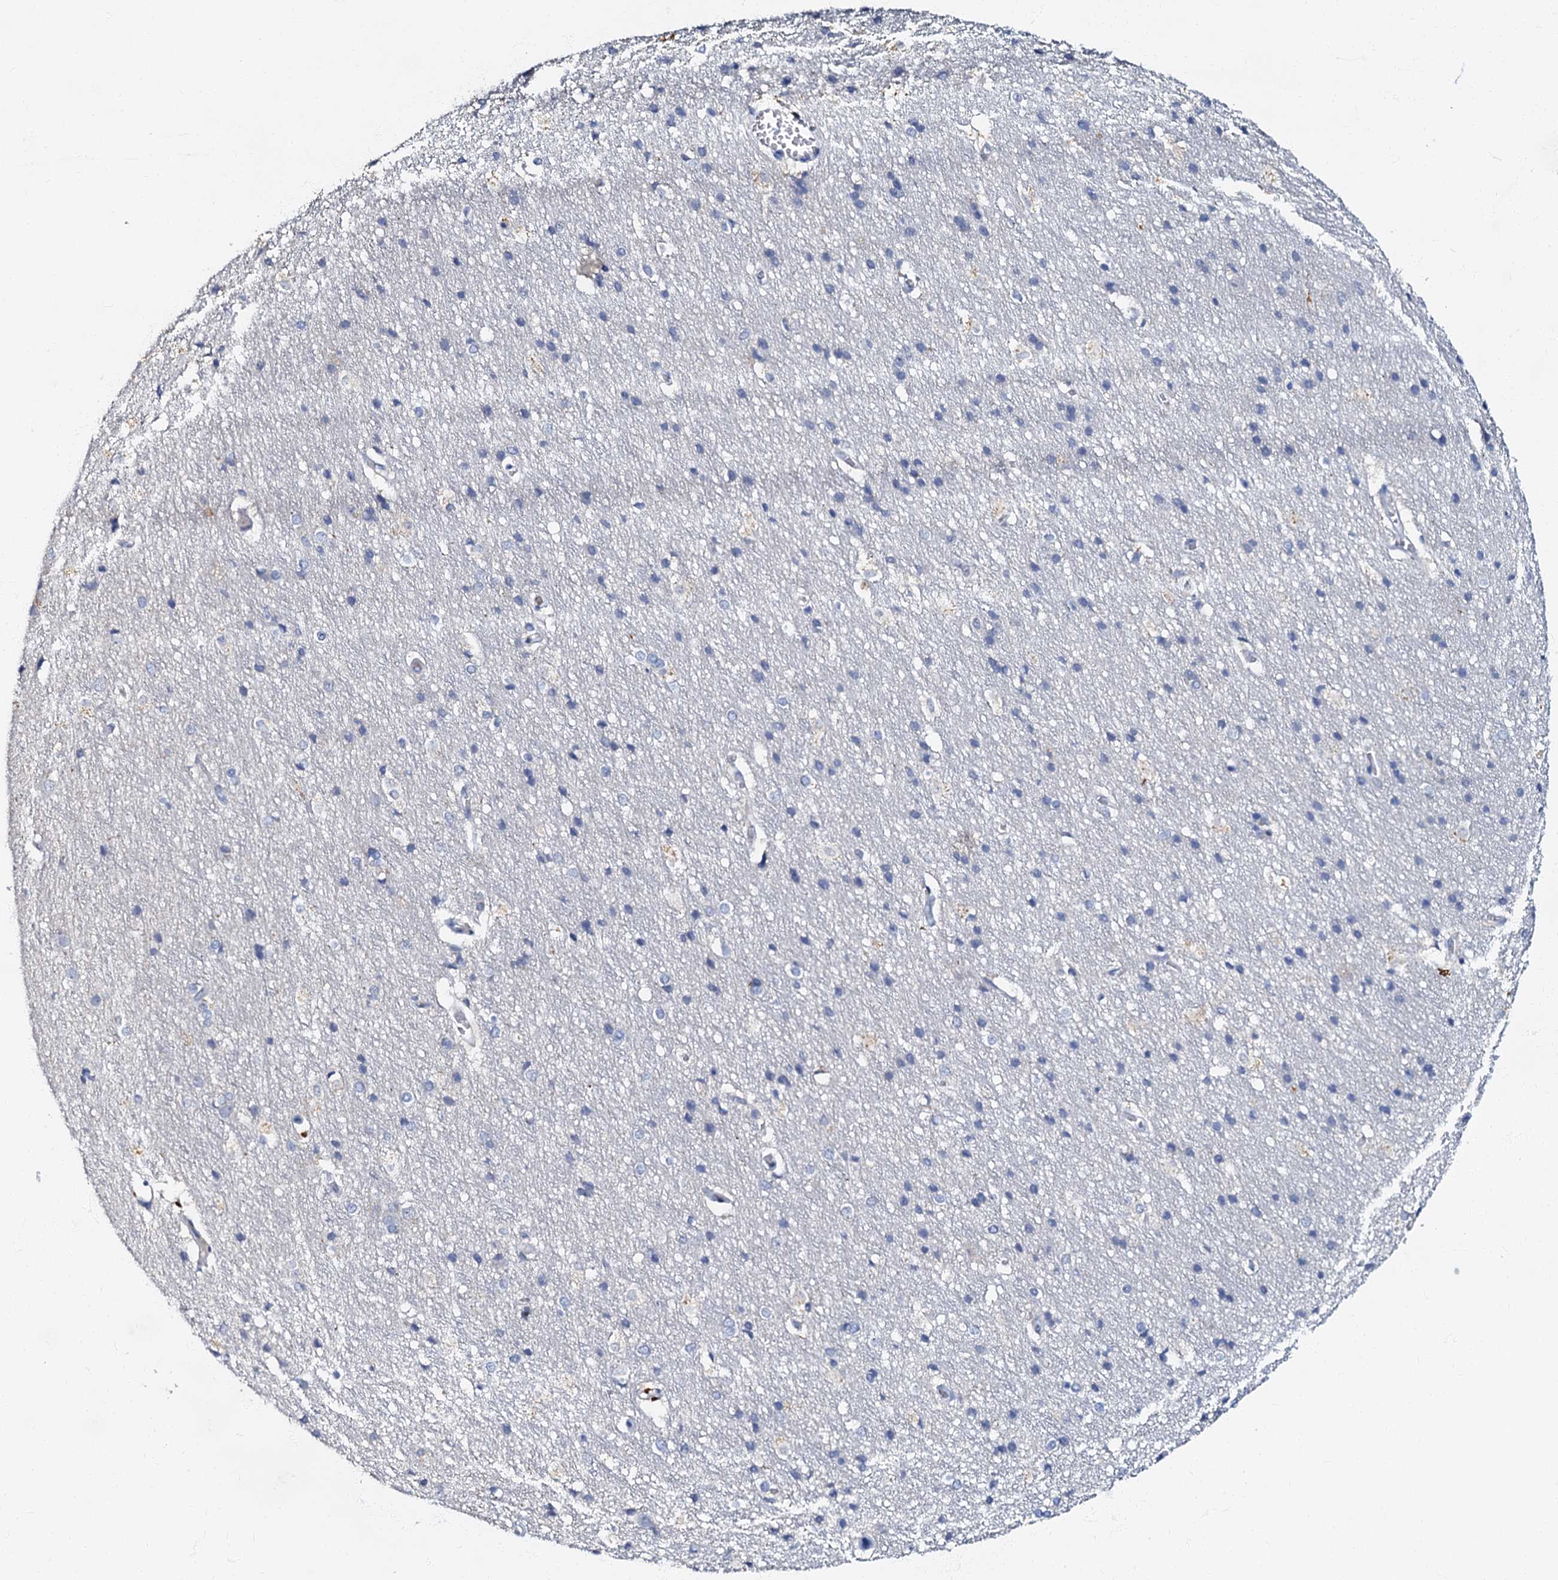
{"staining": {"intensity": "negative", "quantity": "none", "location": "none"}, "tissue": "cerebral cortex", "cell_type": "Endothelial cells", "image_type": "normal", "snomed": [{"axis": "morphology", "description": "Normal tissue, NOS"}, {"axis": "topography", "description": "Cerebral cortex"}], "caption": "DAB immunohistochemical staining of unremarkable human cerebral cortex demonstrates no significant positivity in endothelial cells. (Immunohistochemistry, brightfield microscopy, high magnification).", "gene": "OLAH", "patient": {"sex": "male", "age": 54}}